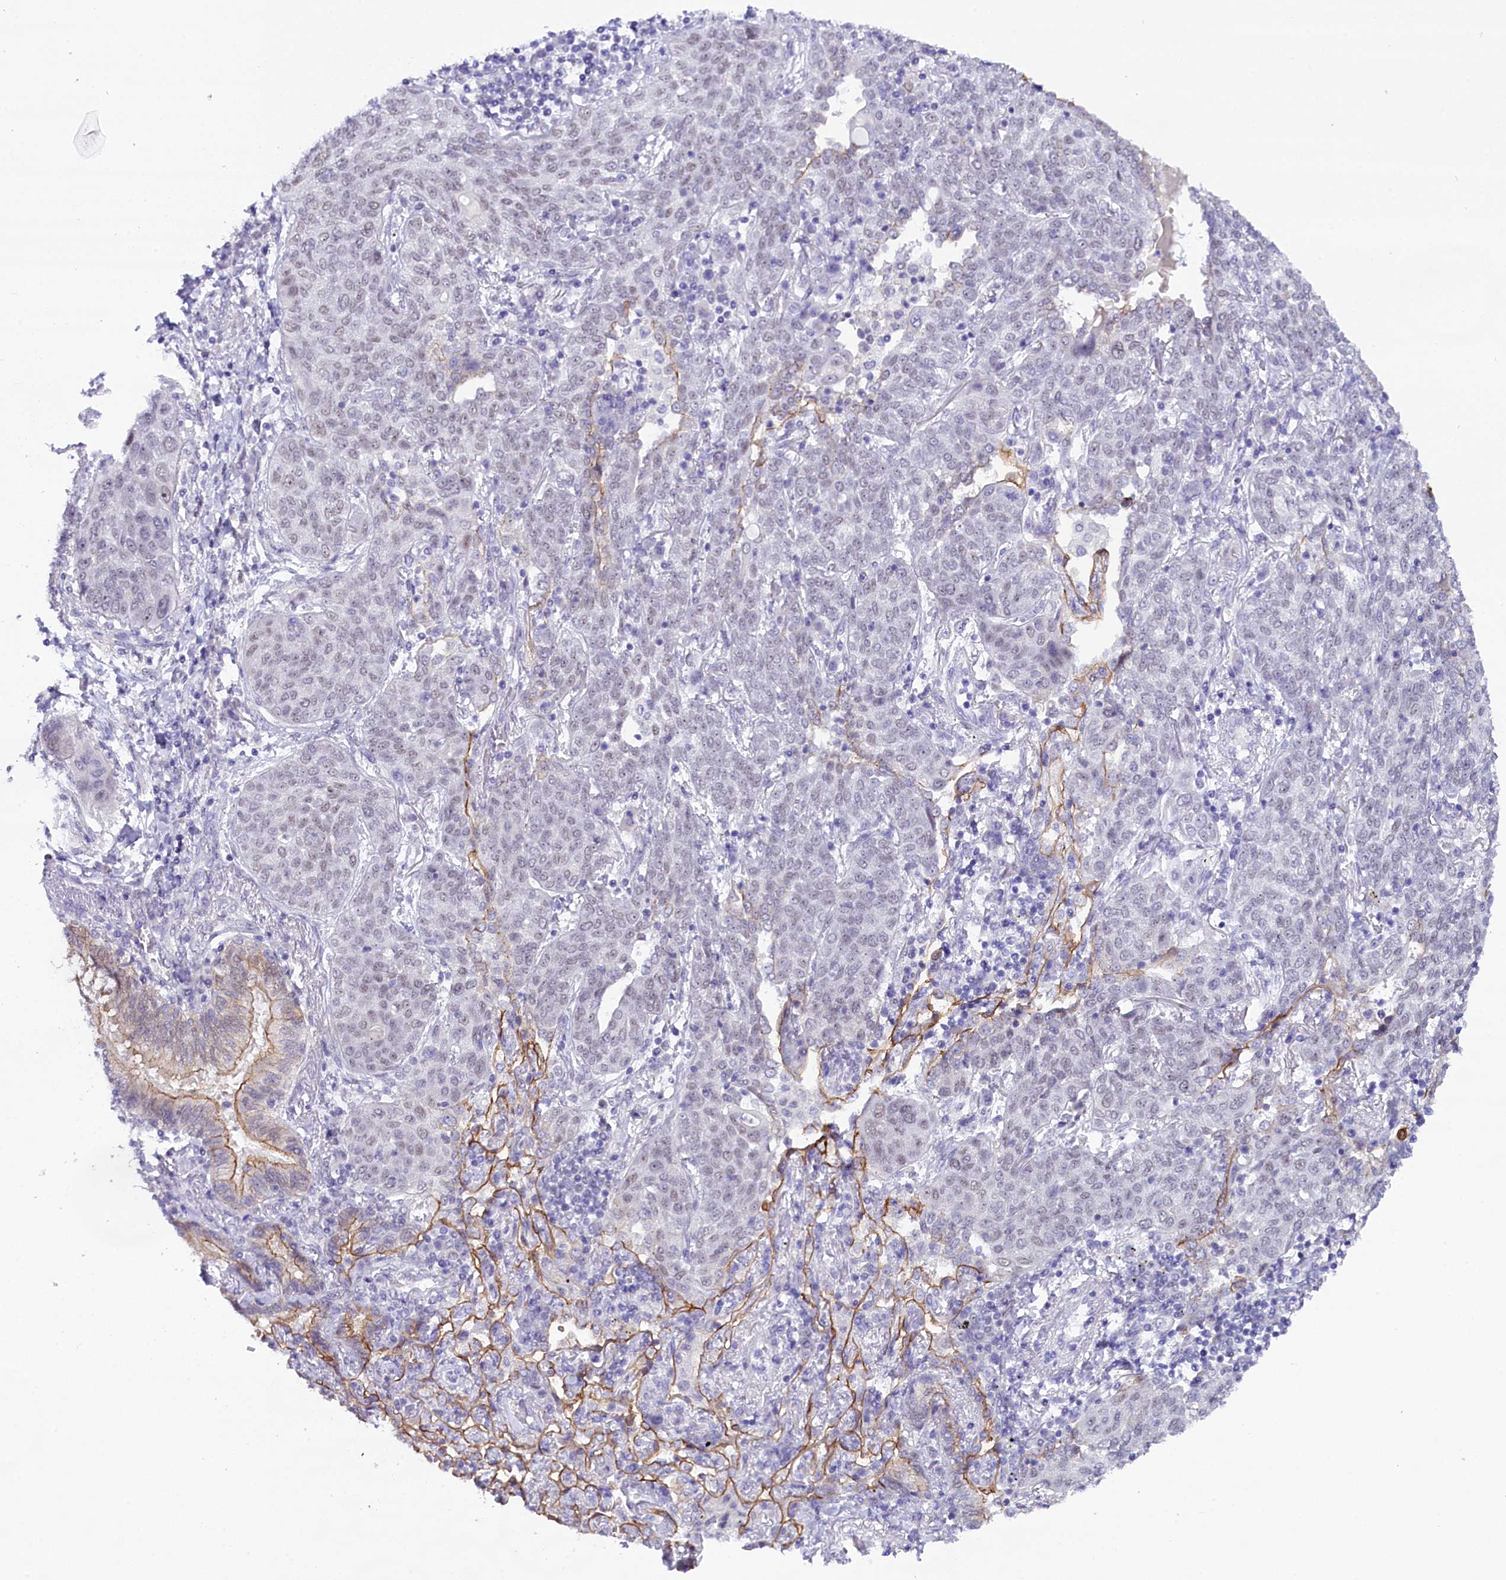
{"staining": {"intensity": "negative", "quantity": "none", "location": "none"}, "tissue": "lung cancer", "cell_type": "Tumor cells", "image_type": "cancer", "snomed": [{"axis": "morphology", "description": "Squamous cell carcinoma, NOS"}, {"axis": "topography", "description": "Lung"}], "caption": "A histopathology image of lung cancer (squamous cell carcinoma) stained for a protein shows no brown staining in tumor cells.", "gene": "OSGEP", "patient": {"sex": "female", "age": 70}}